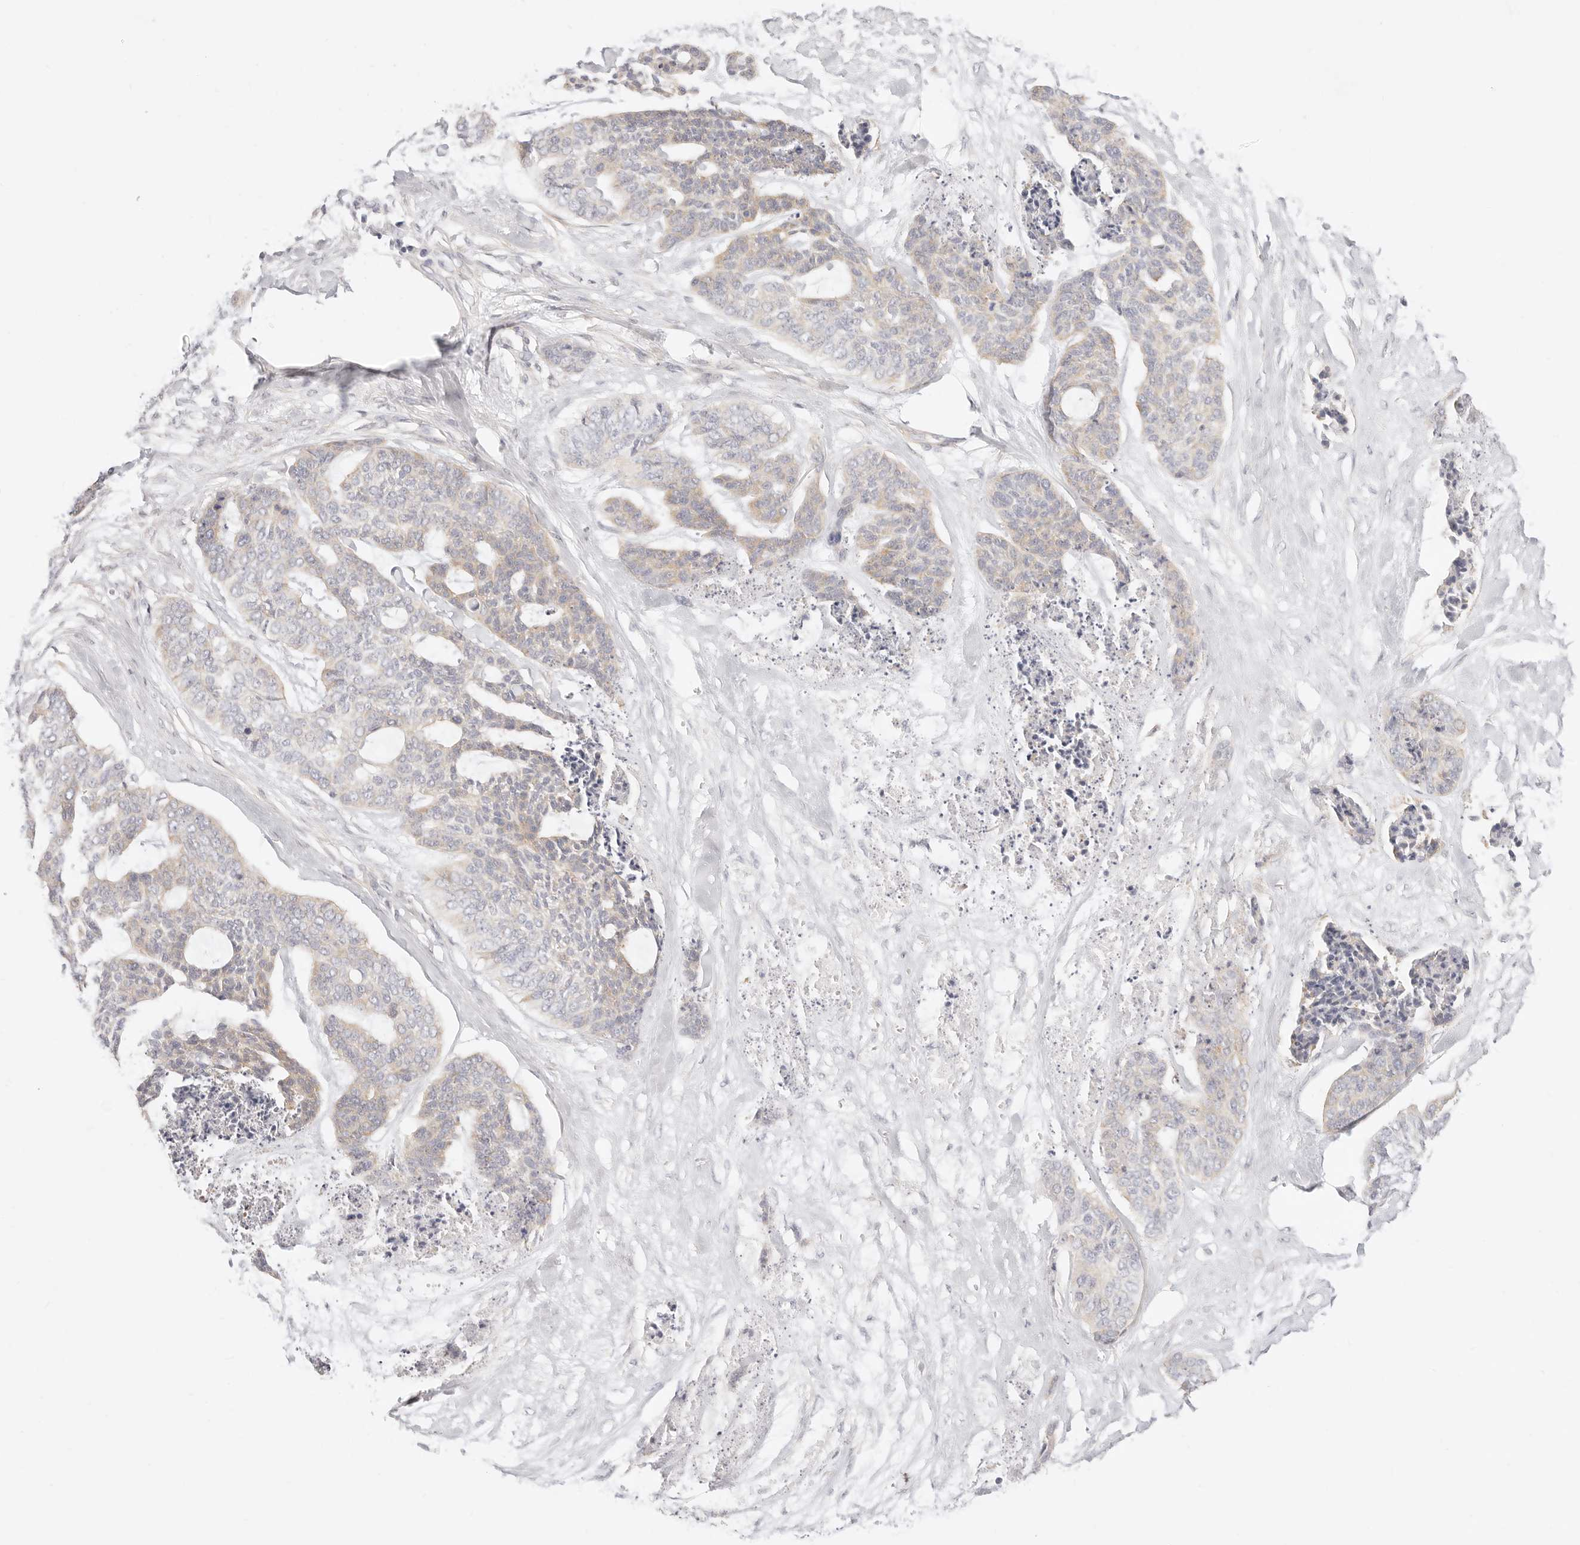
{"staining": {"intensity": "weak", "quantity": "25%-75%", "location": "cytoplasmic/membranous"}, "tissue": "skin cancer", "cell_type": "Tumor cells", "image_type": "cancer", "snomed": [{"axis": "morphology", "description": "Basal cell carcinoma"}, {"axis": "topography", "description": "Skin"}], "caption": "A histopathology image of human basal cell carcinoma (skin) stained for a protein reveals weak cytoplasmic/membranous brown staining in tumor cells.", "gene": "UBXN10", "patient": {"sex": "female", "age": 64}}